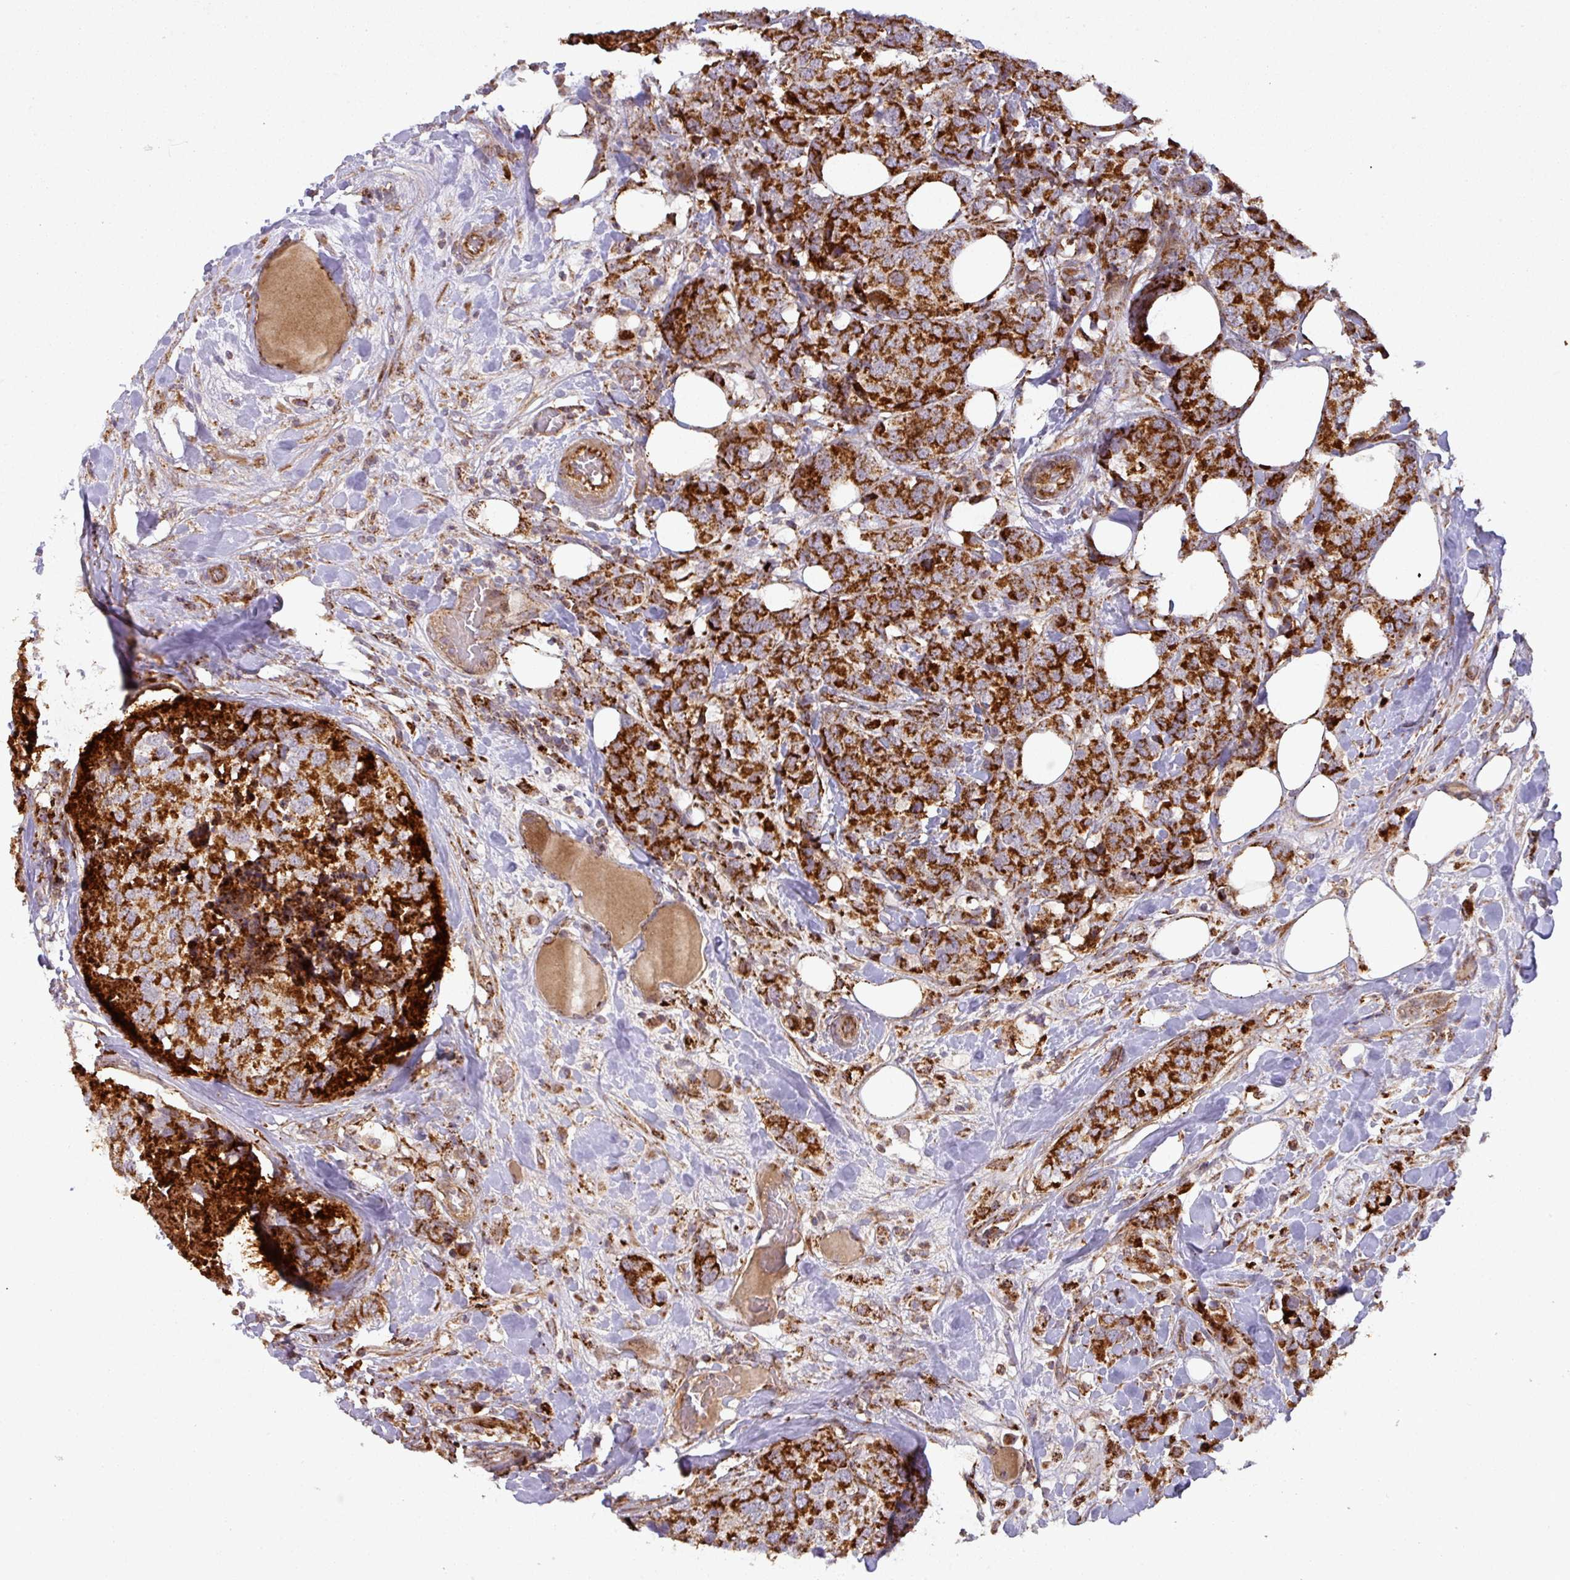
{"staining": {"intensity": "strong", "quantity": ">75%", "location": "cytoplasmic/membranous"}, "tissue": "breast cancer", "cell_type": "Tumor cells", "image_type": "cancer", "snomed": [{"axis": "morphology", "description": "Lobular carcinoma"}, {"axis": "topography", "description": "Breast"}], "caption": "Protein staining reveals strong cytoplasmic/membranous staining in approximately >75% of tumor cells in breast lobular carcinoma. (IHC, brightfield microscopy, high magnification).", "gene": "GPD2", "patient": {"sex": "female", "age": 59}}